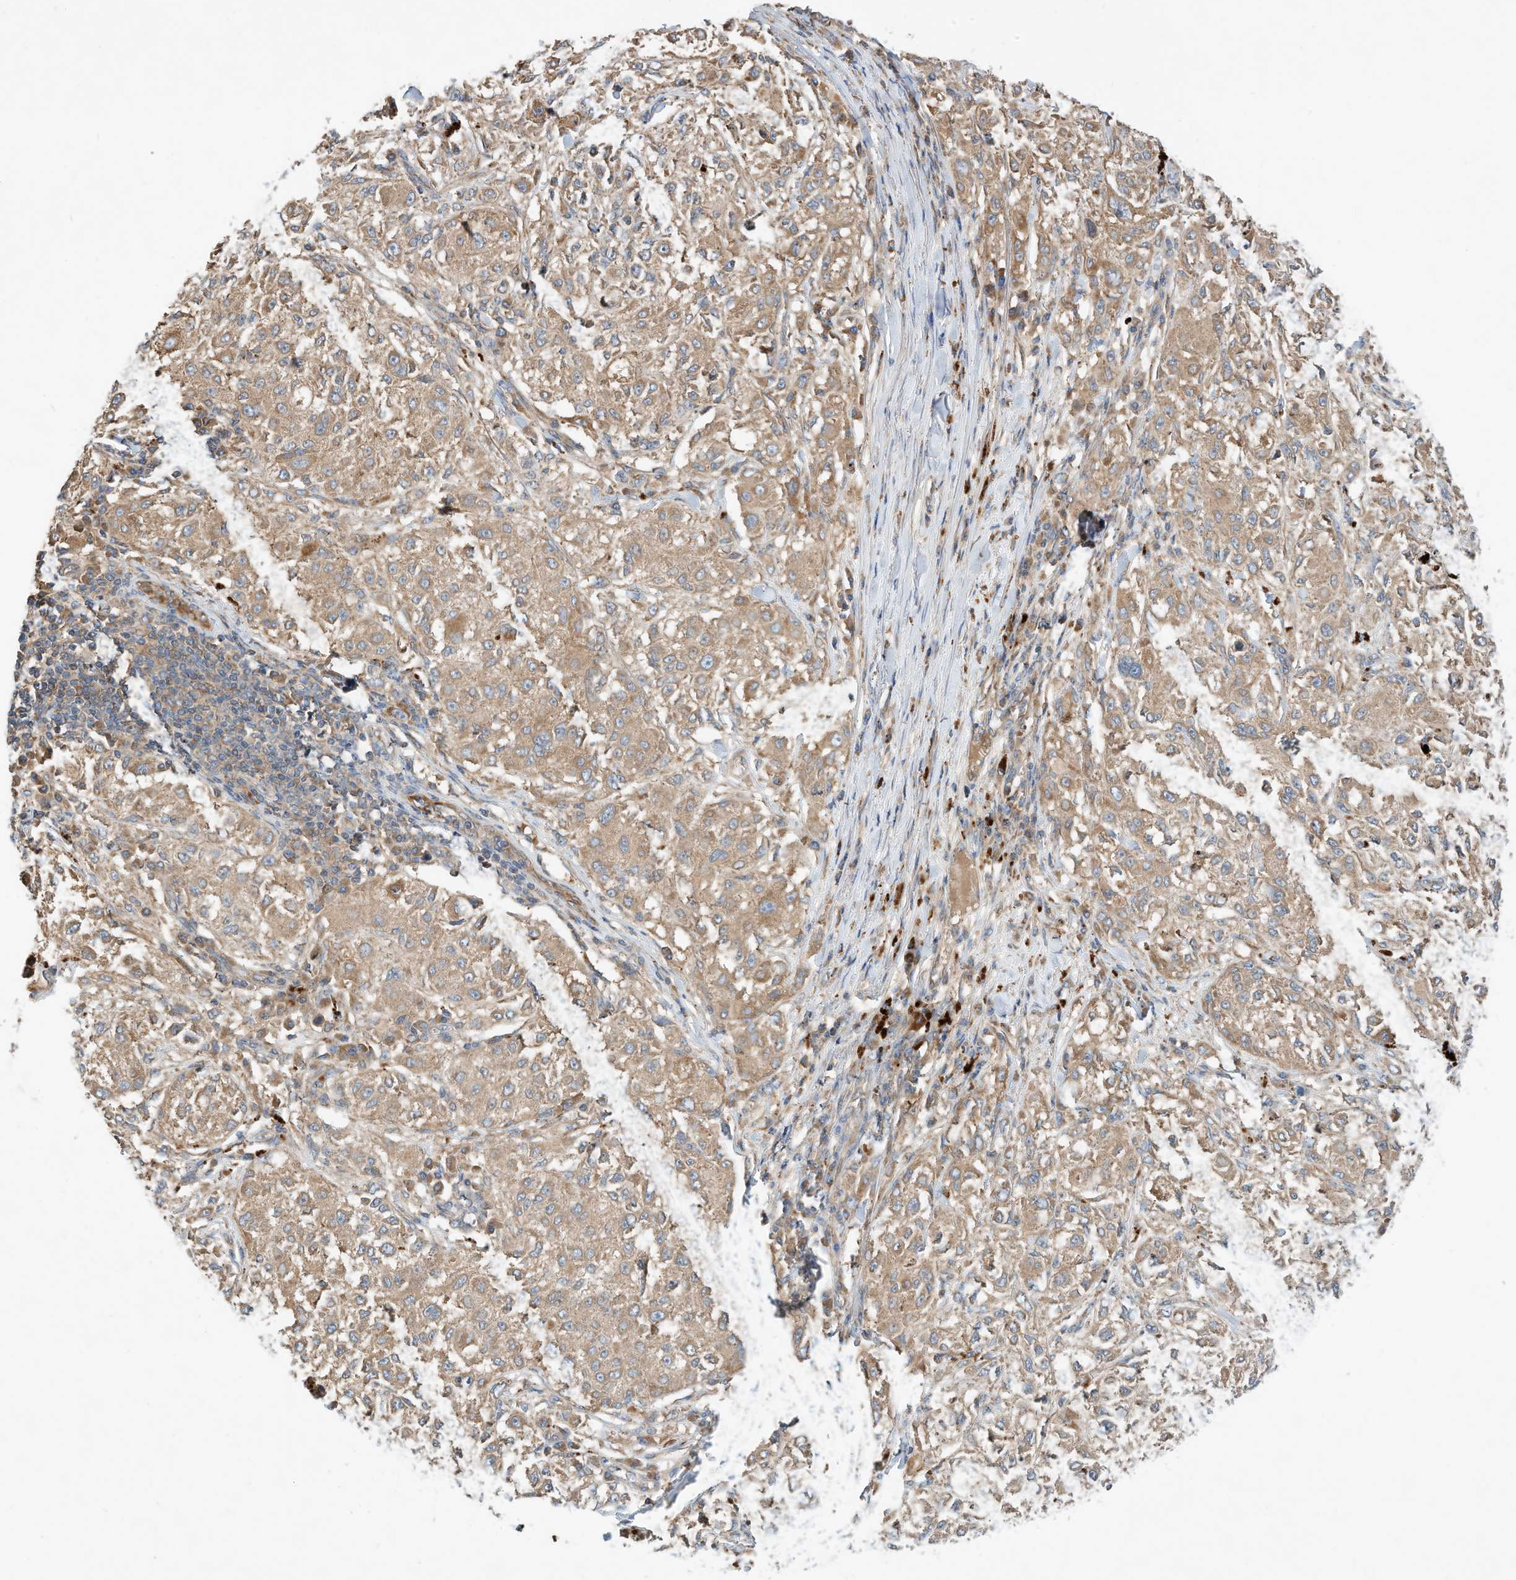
{"staining": {"intensity": "moderate", "quantity": ">75%", "location": "cytoplasmic/membranous"}, "tissue": "melanoma", "cell_type": "Tumor cells", "image_type": "cancer", "snomed": [{"axis": "morphology", "description": "Necrosis, NOS"}, {"axis": "morphology", "description": "Malignant melanoma, NOS"}, {"axis": "topography", "description": "Skin"}], "caption": "Malignant melanoma was stained to show a protein in brown. There is medium levels of moderate cytoplasmic/membranous staining in approximately >75% of tumor cells.", "gene": "CPAMD8", "patient": {"sex": "female", "age": 87}}